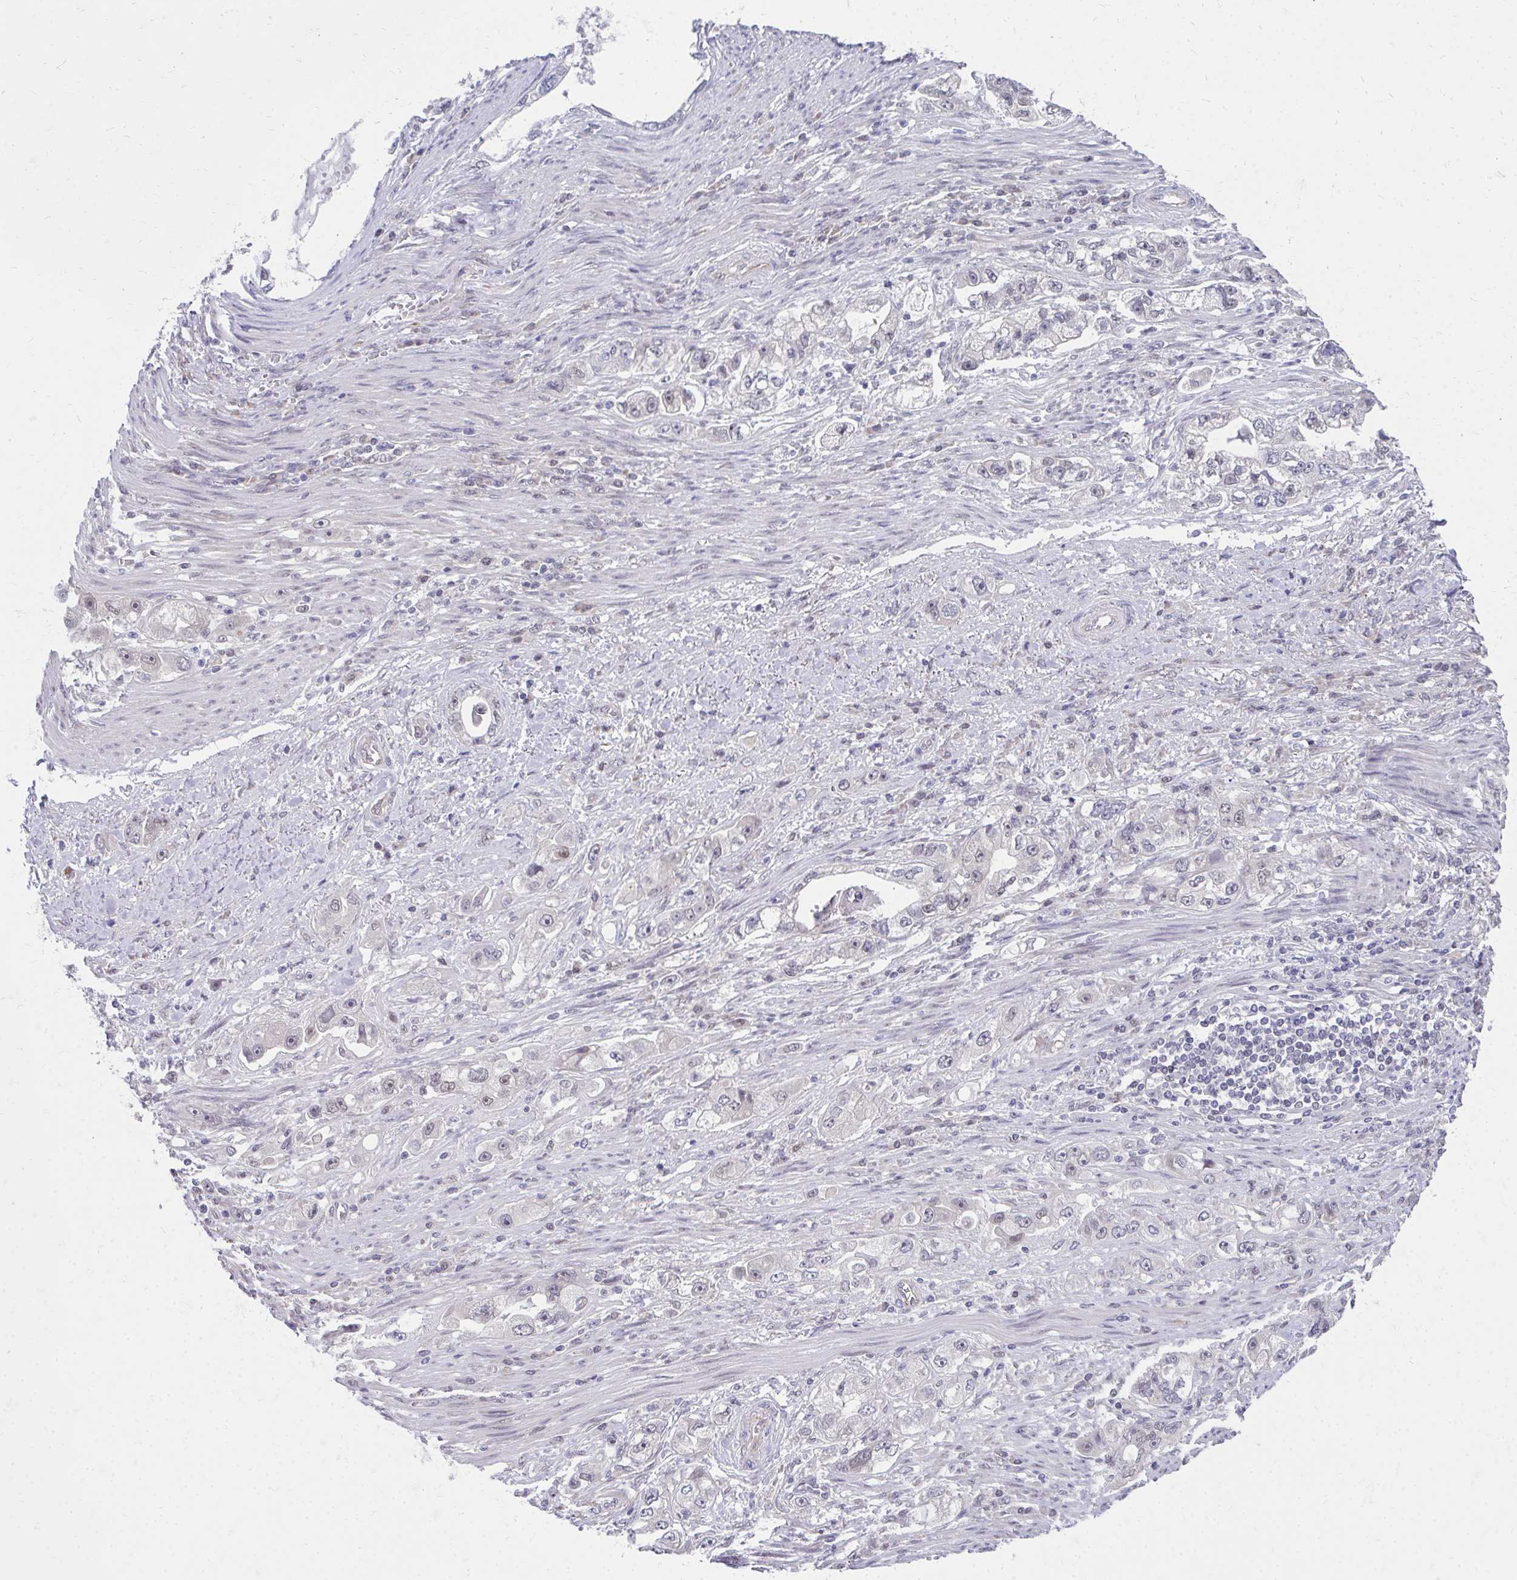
{"staining": {"intensity": "negative", "quantity": "none", "location": "none"}, "tissue": "stomach cancer", "cell_type": "Tumor cells", "image_type": "cancer", "snomed": [{"axis": "morphology", "description": "Adenocarcinoma, NOS"}, {"axis": "topography", "description": "Stomach, lower"}], "caption": "Stomach cancer was stained to show a protein in brown. There is no significant positivity in tumor cells.", "gene": "MROH8", "patient": {"sex": "female", "age": 93}}